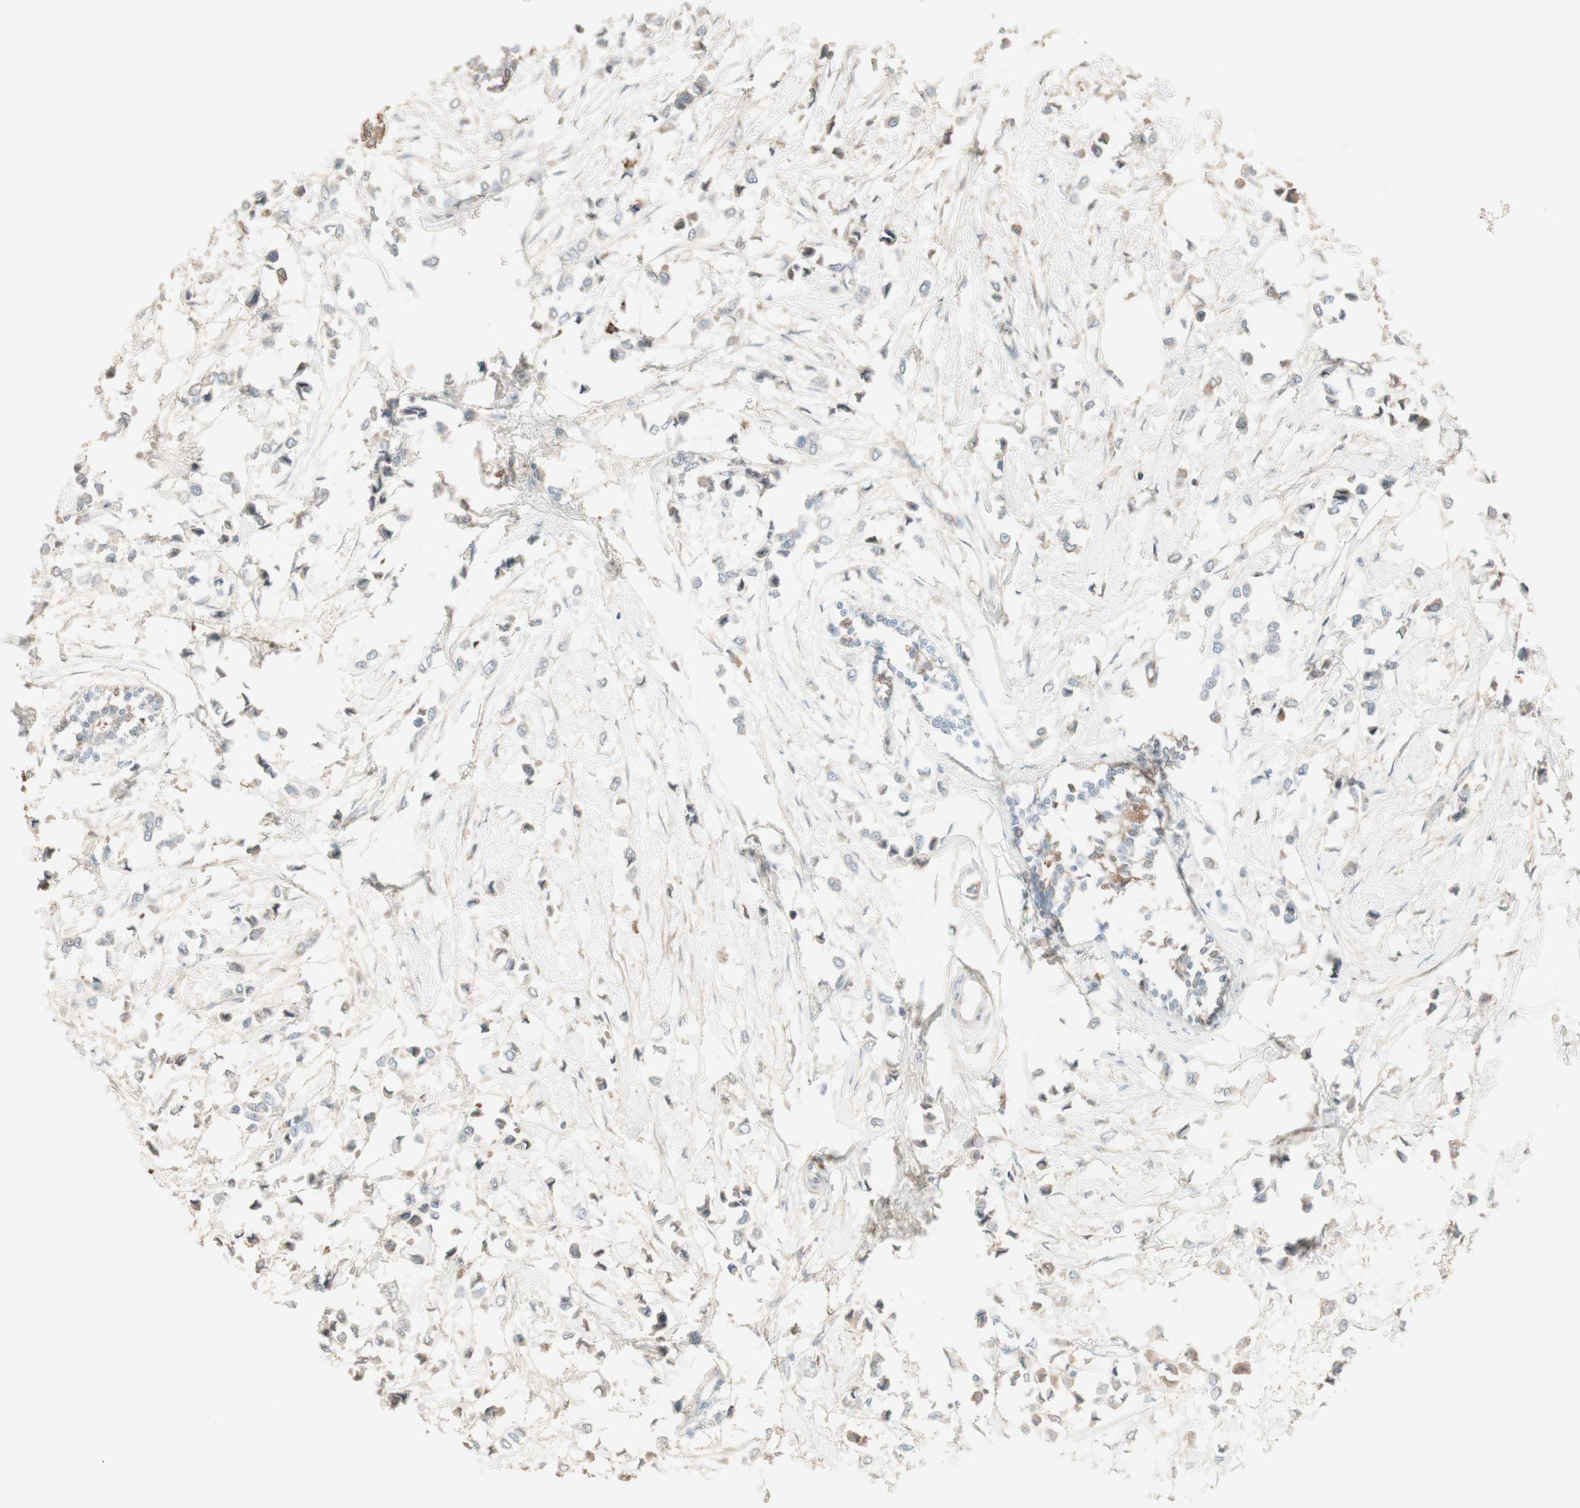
{"staining": {"intensity": "negative", "quantity": "none", "location": "none"}, "tissue": "breast cancer", "cell_type": "Tumor cells", "image_type": "cancer", "snomed": [{"axis": "morphology", "description": "Lobular carcinoma"}, {"axis": "topography", "description": "Breast"}], "caption": "This histopathology image is of breast lobular carcinoma stained with immunohistochemistry to label a protein in brown with the nuclei are counter-stained blue. There is no expression in tumor cells. (DAB immunohistochemistry (IHC), high magnification).", "gene": "IFNG", "patient": {"sex": "female", "age": 51}}